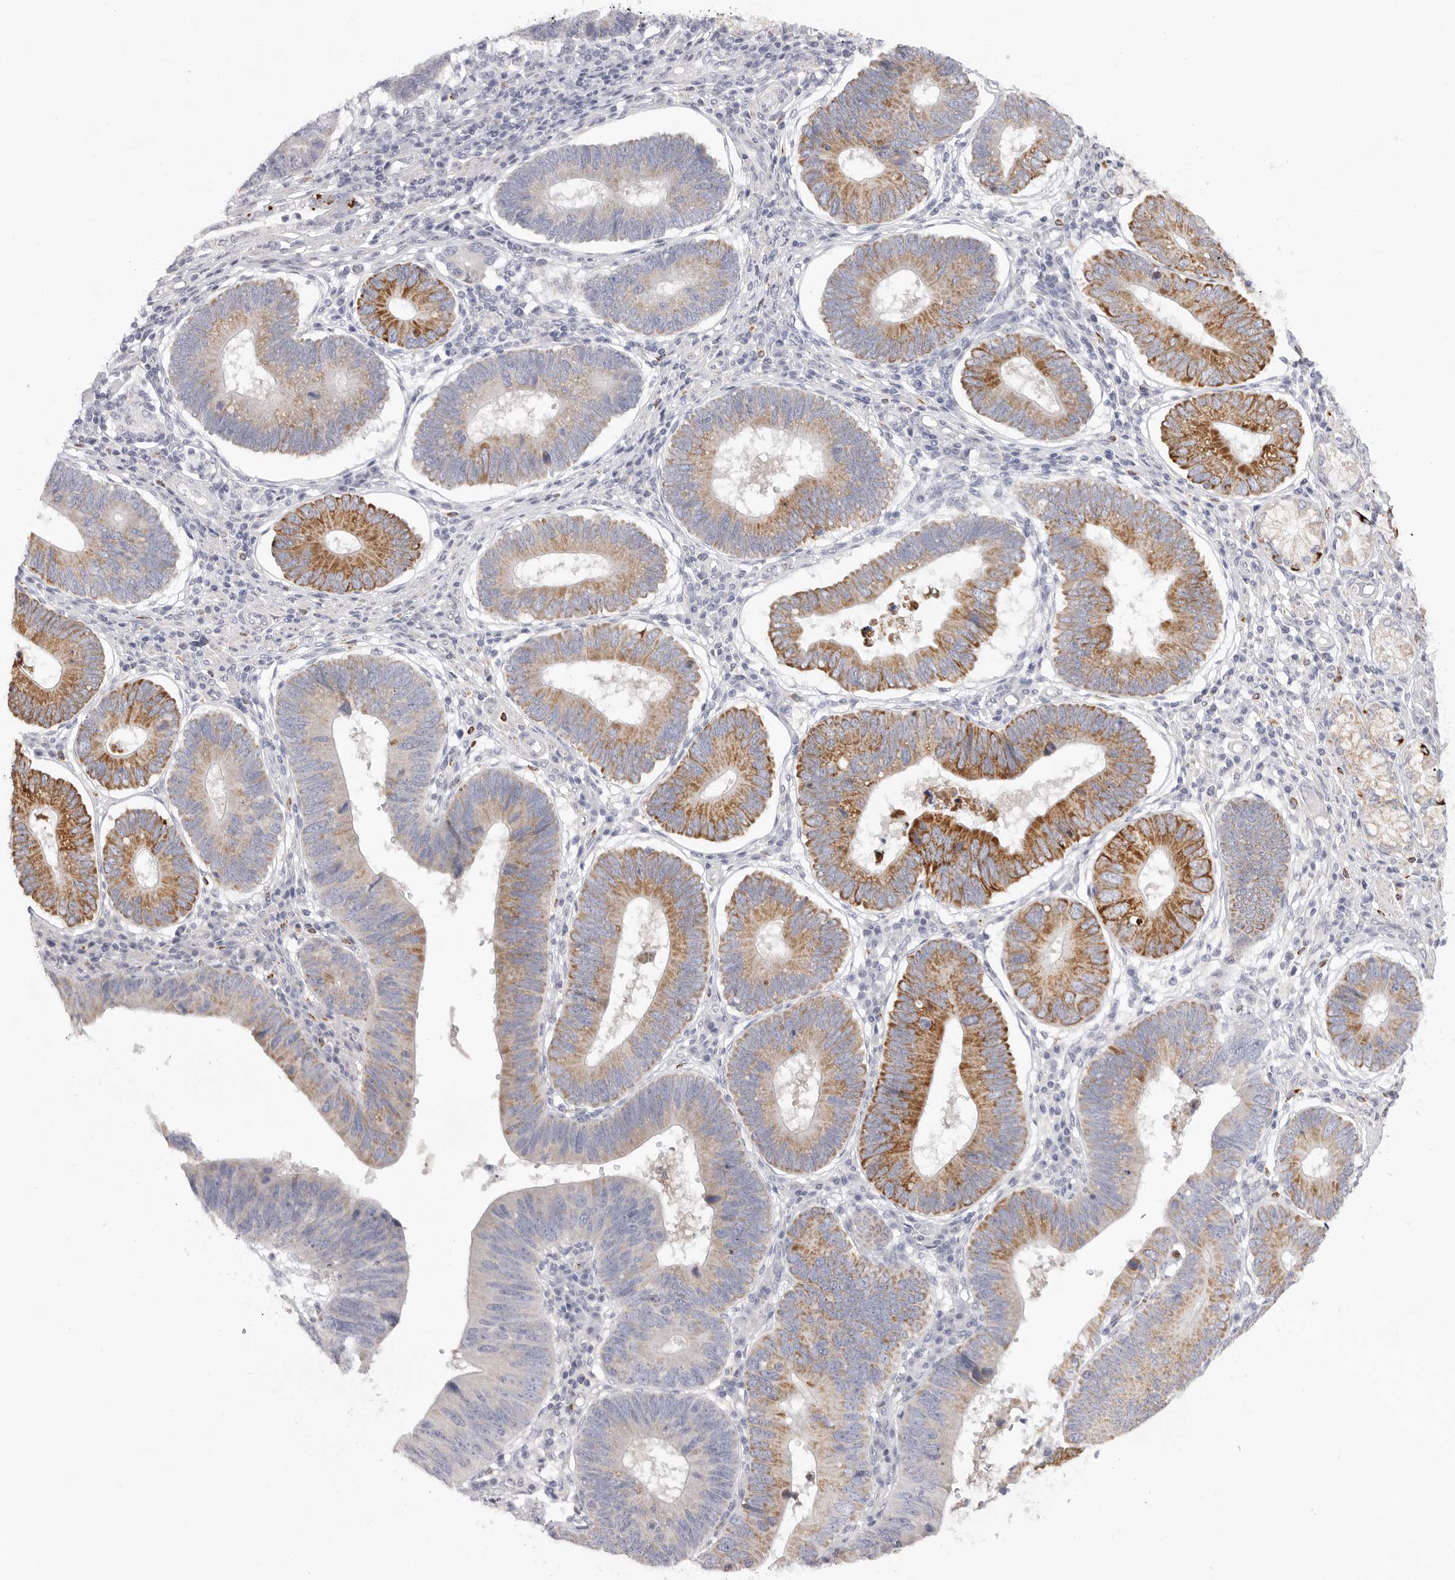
{"staining": {"intensity": "moderate", "quantity": "25%-75%", "location": "cytoplasmic/membranous"}, "tissue": "stomach cancer", "cell_type": "Tumor cells", "image_type": "cancer", "snomed": [{"axis": "morphology", "description": "Adenocarcinoma, NOS"}, {"axis": "topography", "description": "Stomach"}], "caption": "Immunohistochemistry (IHC) image of neoplastic tissue: stomach cancer (adenocarcinoma) stained using IHC shows medium levels of moderate protein expression localized specifically in the cytoplasmic/membranous of tumor cells, appearing as a cytoplasmic/membranous brown color.", "gene": "ELP3", "patient": {"sex": "male", "age": 59}}